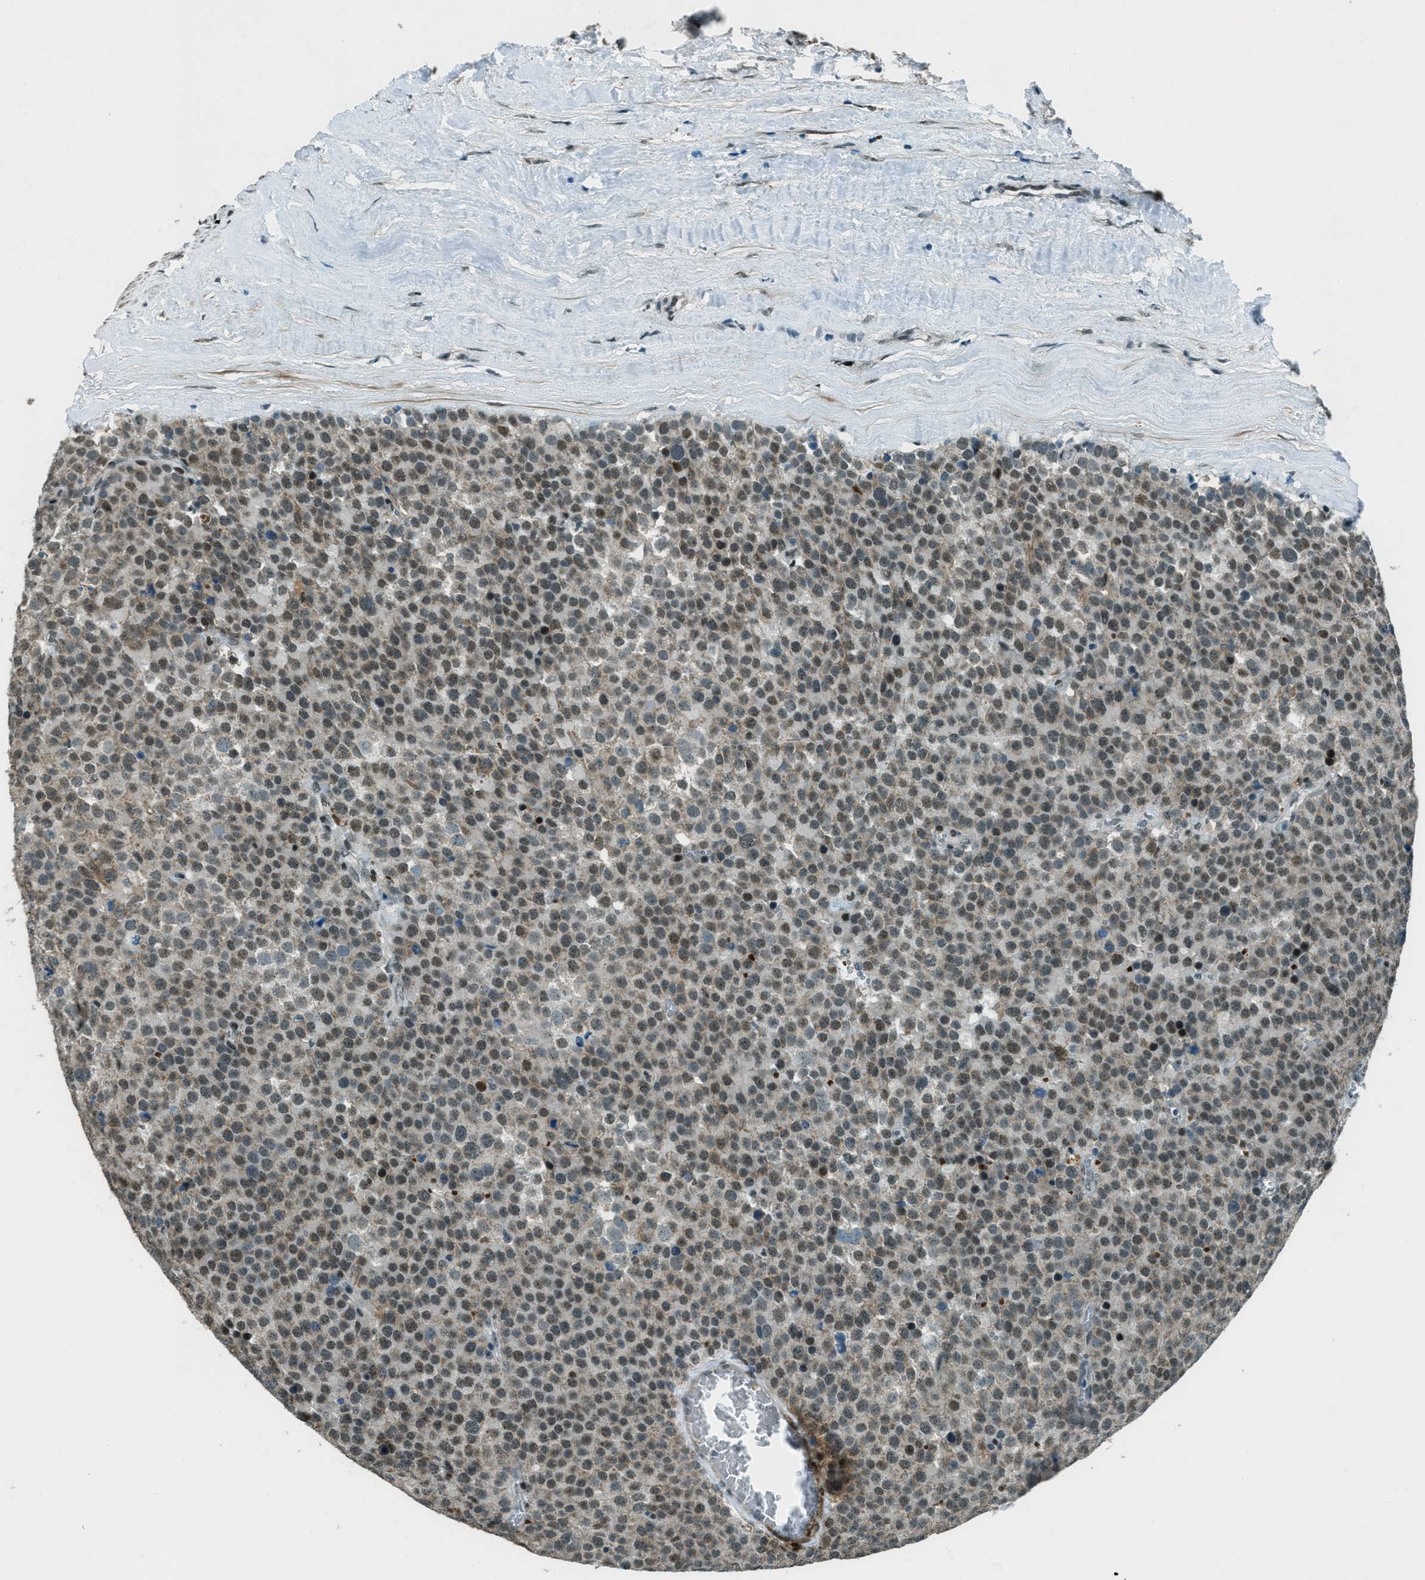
{"staining": {"intensity": "weak", "quantity": ">75%", "location": "nuclear"}, "tissue": "testis cancer", "cell_type": "Tumor cells", "image_type": "cancer", "snomed": [{"axis": "morphology", "description": "Normal tissue, NOS"}, {"axis": "morphology", "description": "Seminoma, NOS"}, {"axis": "topography", "description": "Testis"}], "caption": "Immunohistochemical staining of seminoma (testis) exhibits weak nuclear protein positivity in about >75% of tumor cells.", "gene": "TARDBP", "patient": {"sex": "male", "age": 71}}